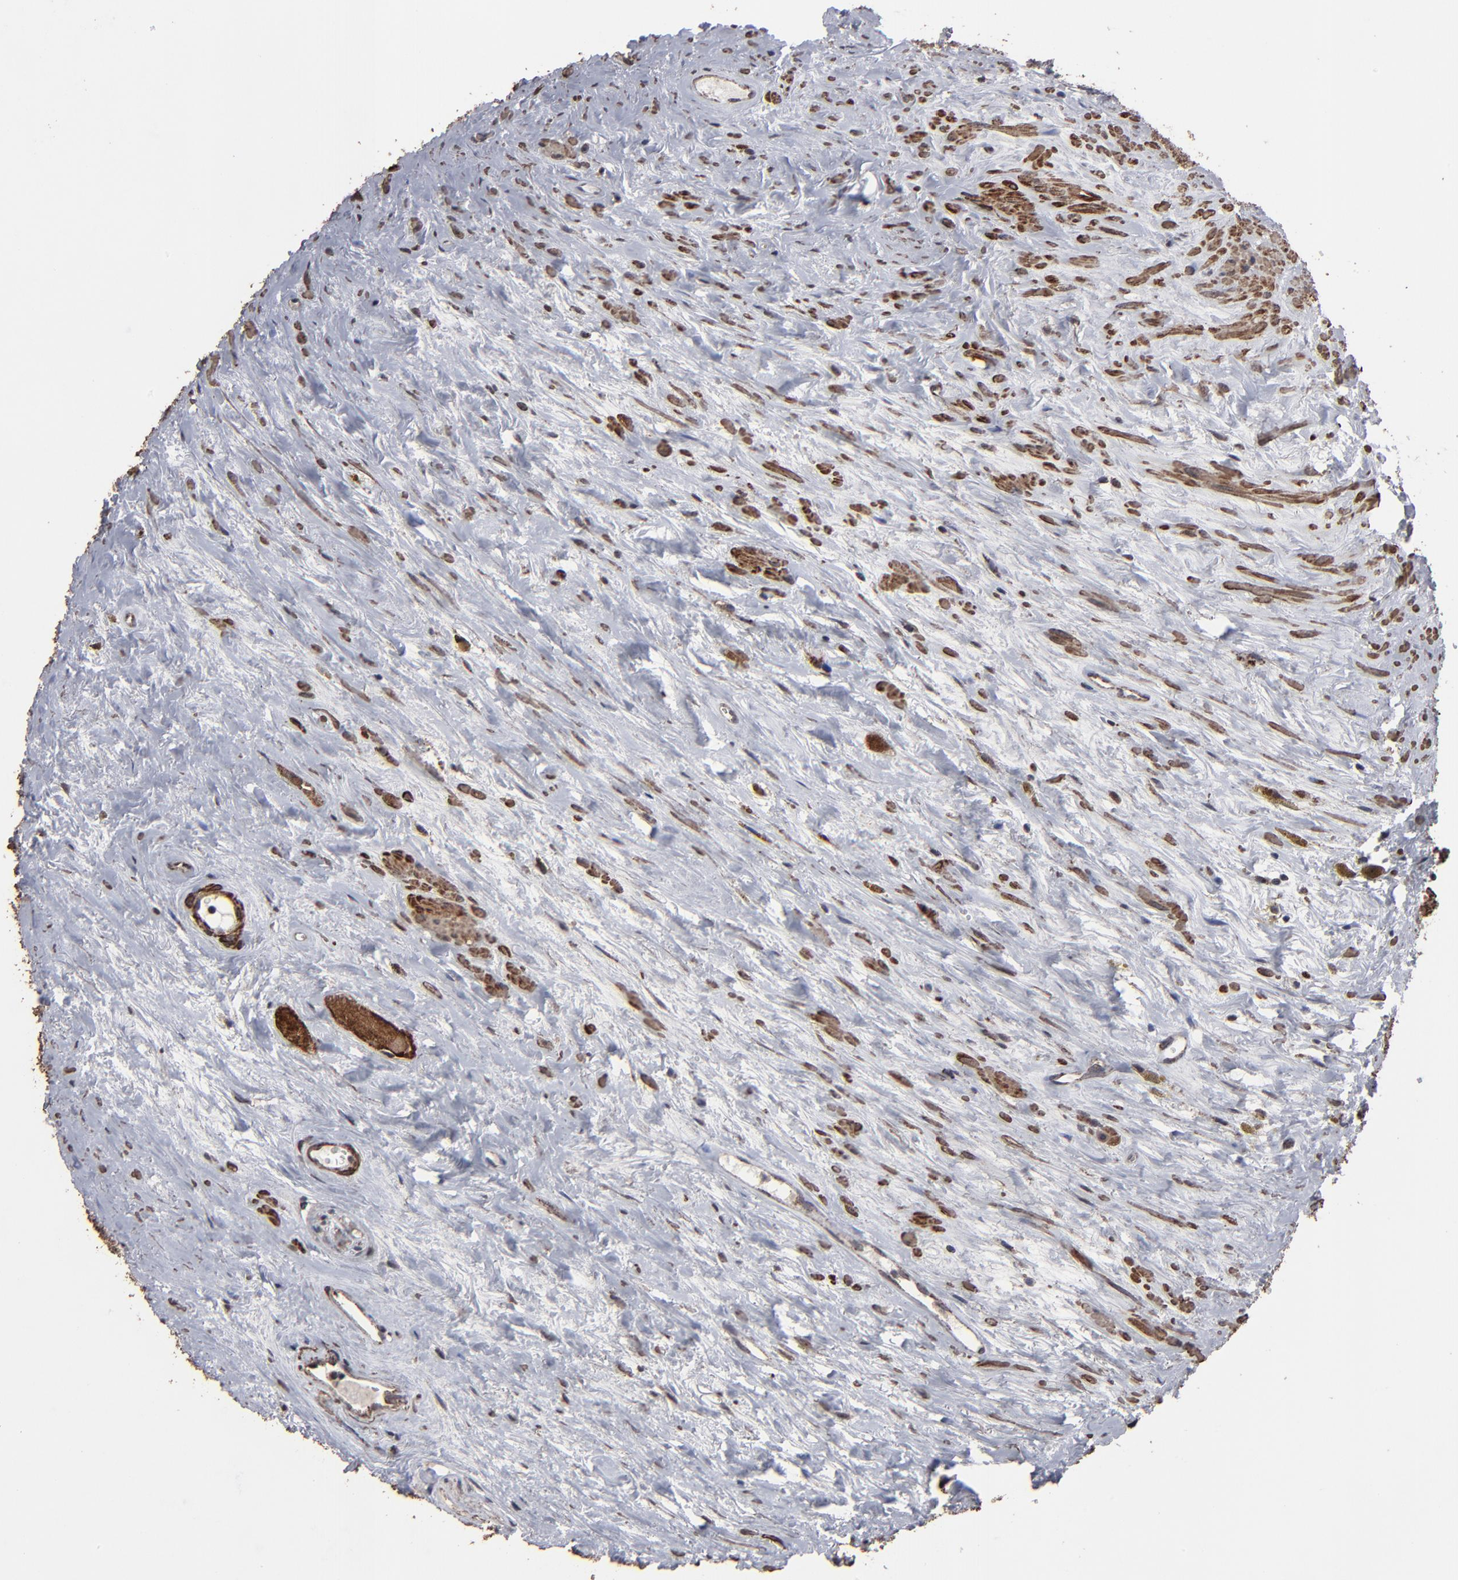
{"staining": {"intensity": "strong", "quantity": ">75%", "location": "cytoplasmic/membranous"}, "tissue": "prostate cancer", "cell_type": "Tumor cells", "image_type": "cancer", "snomed": [{"axis": "morphology", "description": "Adenocarcinoma, Medium grade"}, {"axis": "topography", "description": "Prostate"}], "caption": "The micrograph shows staining of prostate adenocarcinoma (medium-grade), revealing strong cytoplasmic/membranous protein staining (brown color) within tumor cells.", "gene": "BNIP3", "patient": {"sex": "male", "age": 79}}